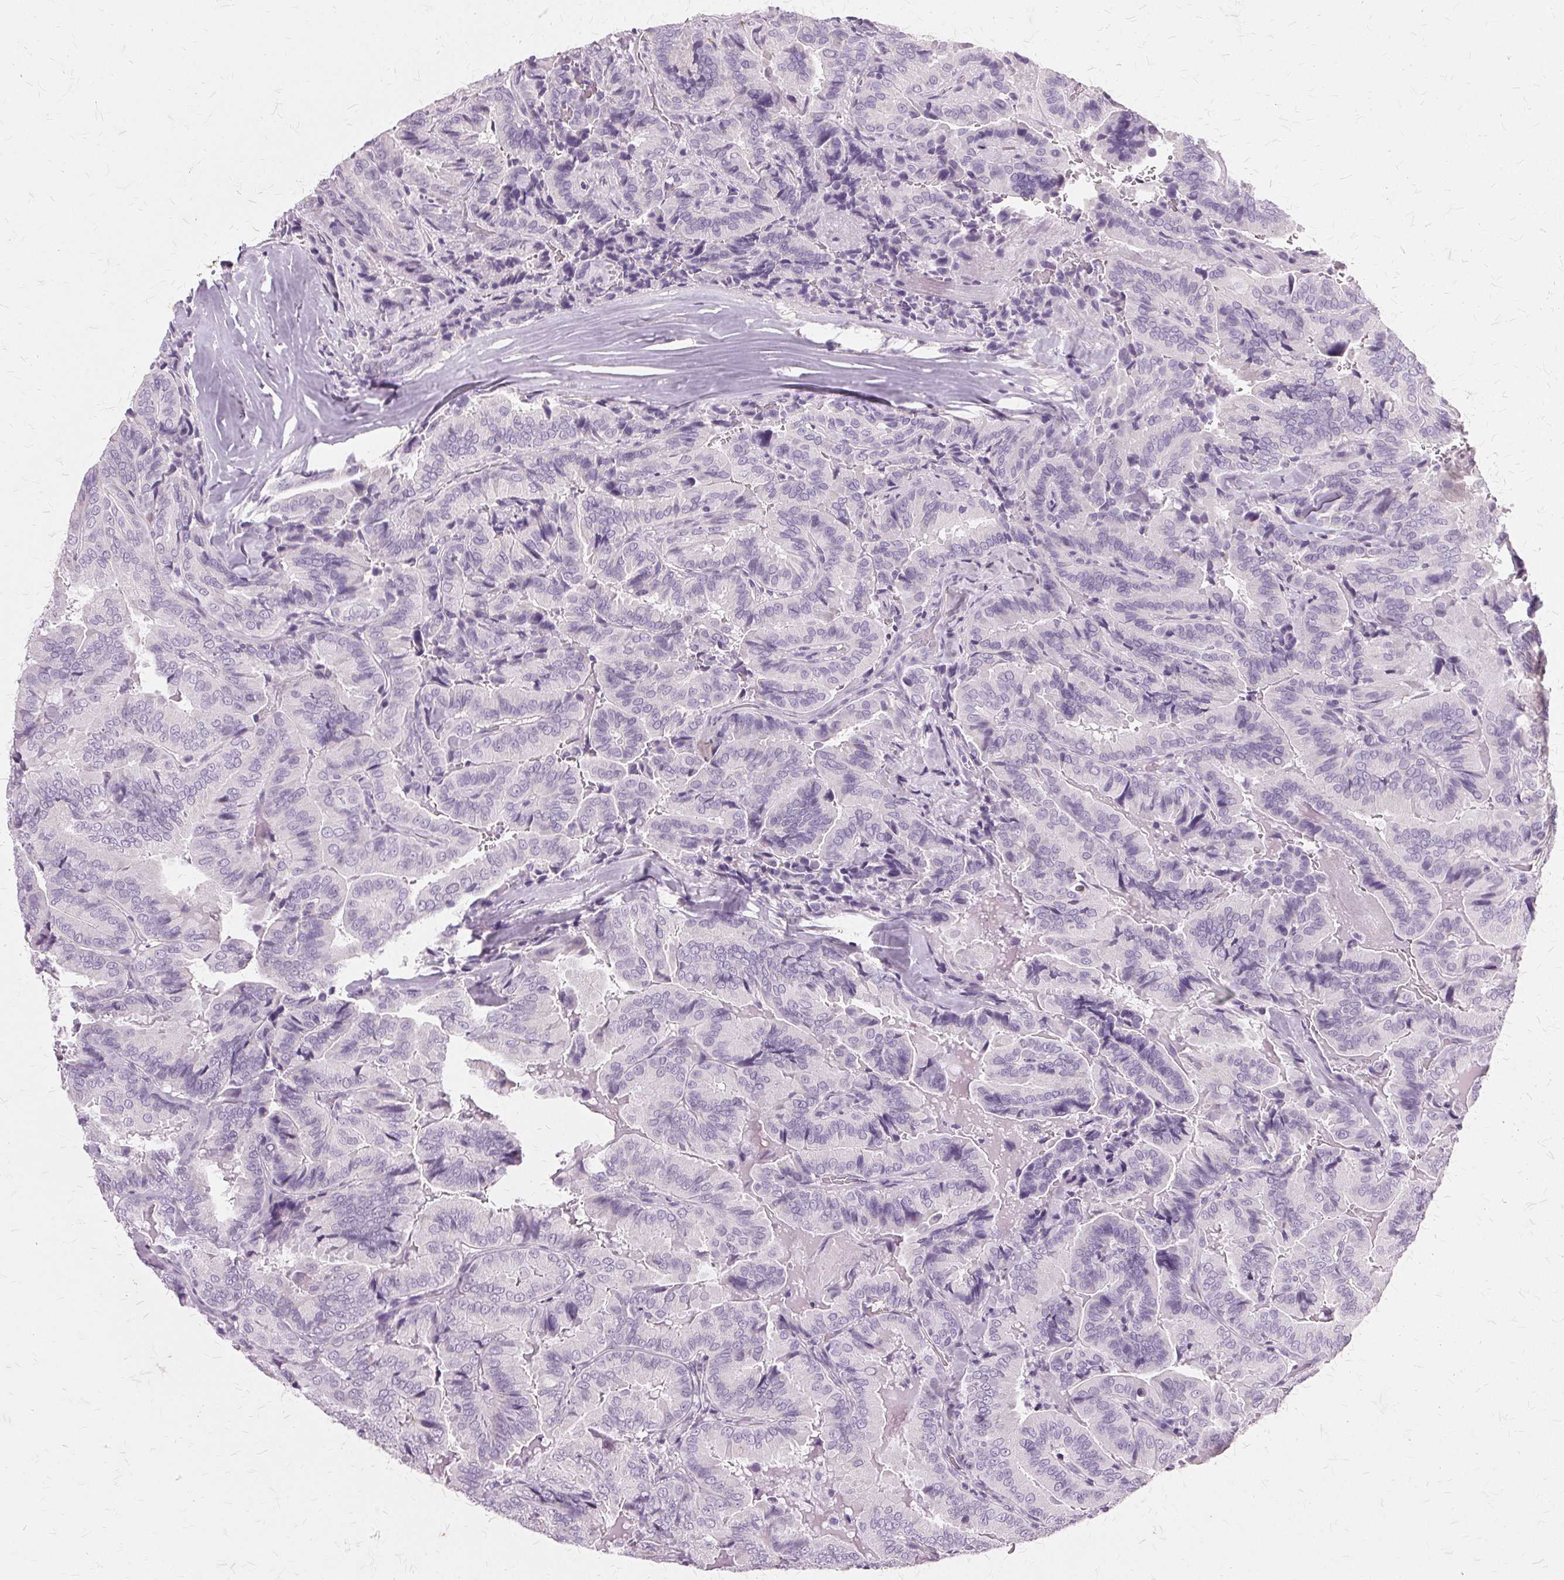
{"staining": {"intensity": "negative", "quantity": "none", "location": "none"}, "tissue": "thyroid cancer", "cell_type": "Tumor cells", "image_type": "cancer", "snomed": [{"axis": "morphology", "description": "Papillary adenocarcinoma, NOS"}, {"axis": "topography", "description": "Thyroid gland"}], "caption": "This micrograph is of thyroid cancer (papillary adenocarcinoma) stained with immunohistochemistry to label a protein in brown with the nuclei are counter-stained blue. There is no positivity in tumor cells.", "gene": "SLC45A3", "patient": {"sex": "male", "age": 61}}